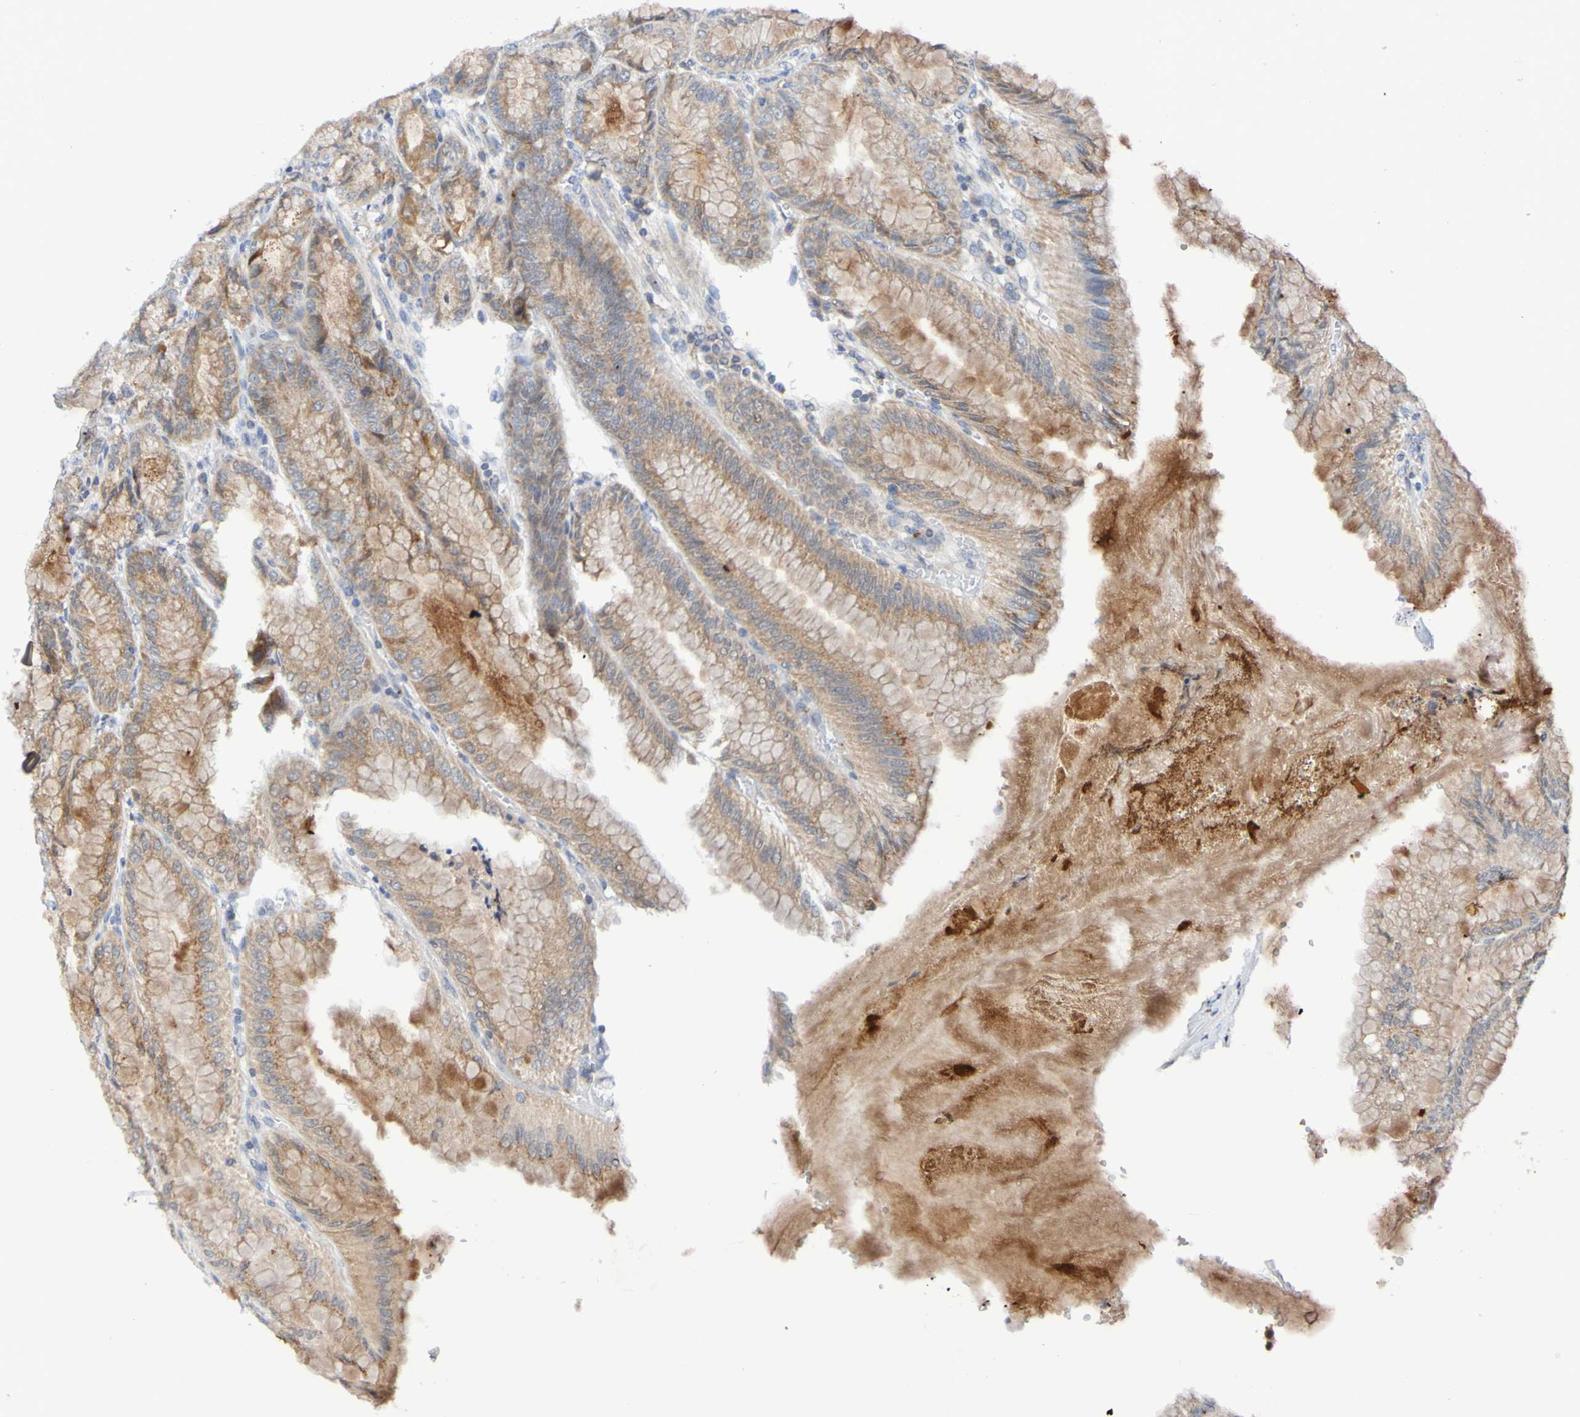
{"staining": {"intensity": "strong", "quantity": "<25%", "location": "cytoplasmic/membranous"}, "tissue": "stomach", "cell_type": "Glandular cells", "image_type": "normal", "snomed": [{"axis": "morphology", "description": "Normal tissue, NOS"}, {"axis": "topography", "description": "Stomach, lower"}], "caption": "Brown immunohistochemical staining in unremarkable stomach displays strong cytoplasmic/membranous positivity in approximately <25% of glandular cells.", "gene": "PTP4A2", "patient": {"sex": "male", "age": 71}}